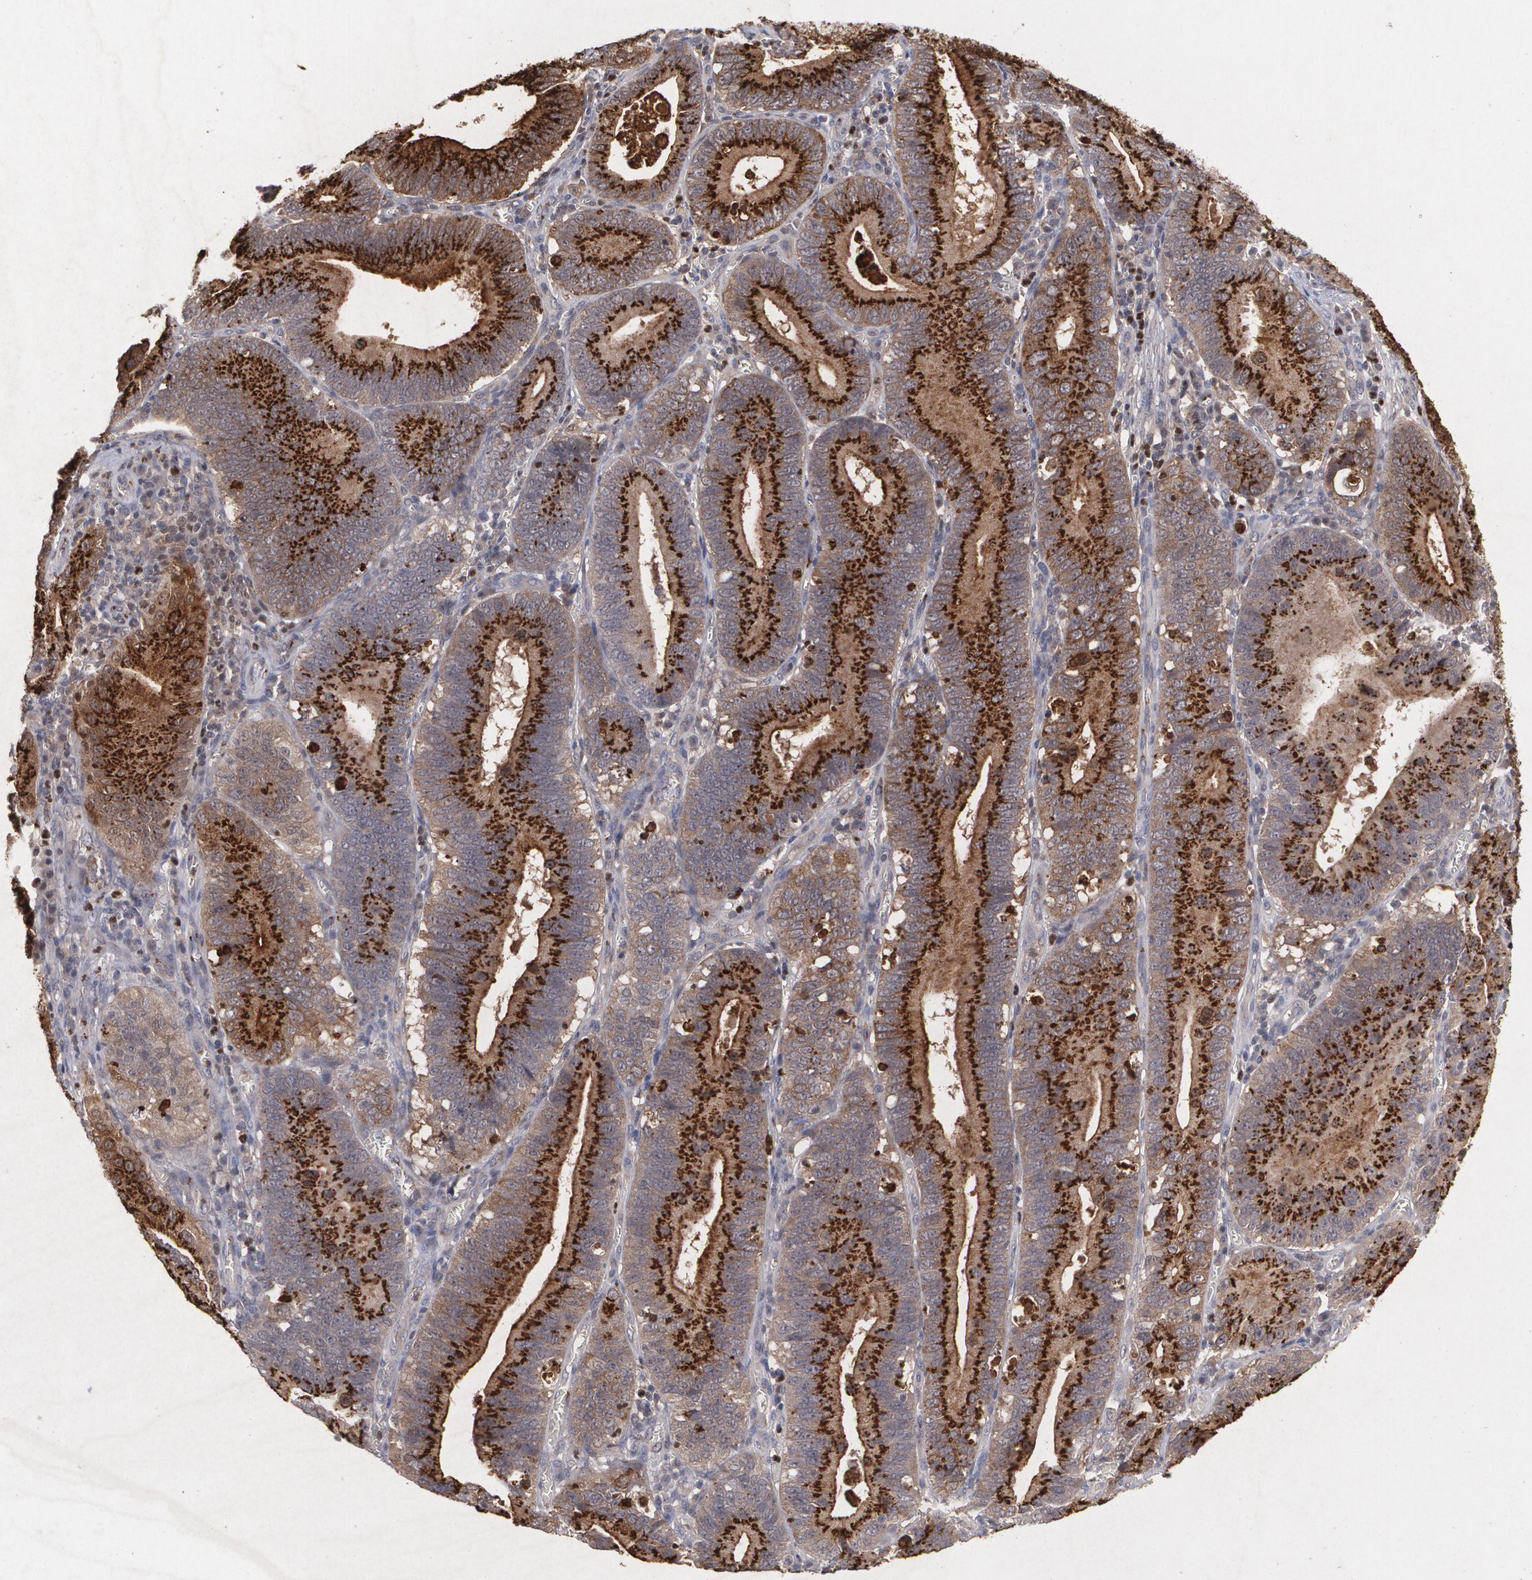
{"staining": {"intensity": "strong", "quantity": ">75%", "location": "cytoplasmic/membranous"}, "tissue": "stomach cancer", "cell_type": "Tumor cells", "image_type": "cancer", "snomed": [{"axis": "morphology", "description": "Adenocarcinoma, NOS"}, {"axis": "topography", "description": "Stomach"}, {"axis": "topography", "description": "Gastric cardia"}], "caption": "Immunohistochemistry (IHC) (DAB) staining of stomach cancer (adenocarcinoma) exhibits strong cytoplasmic/membranous protein staining in approximately >75% of tumor cells.", "gene": "HTT", "patient": {"sex": "male", "age": 59}}